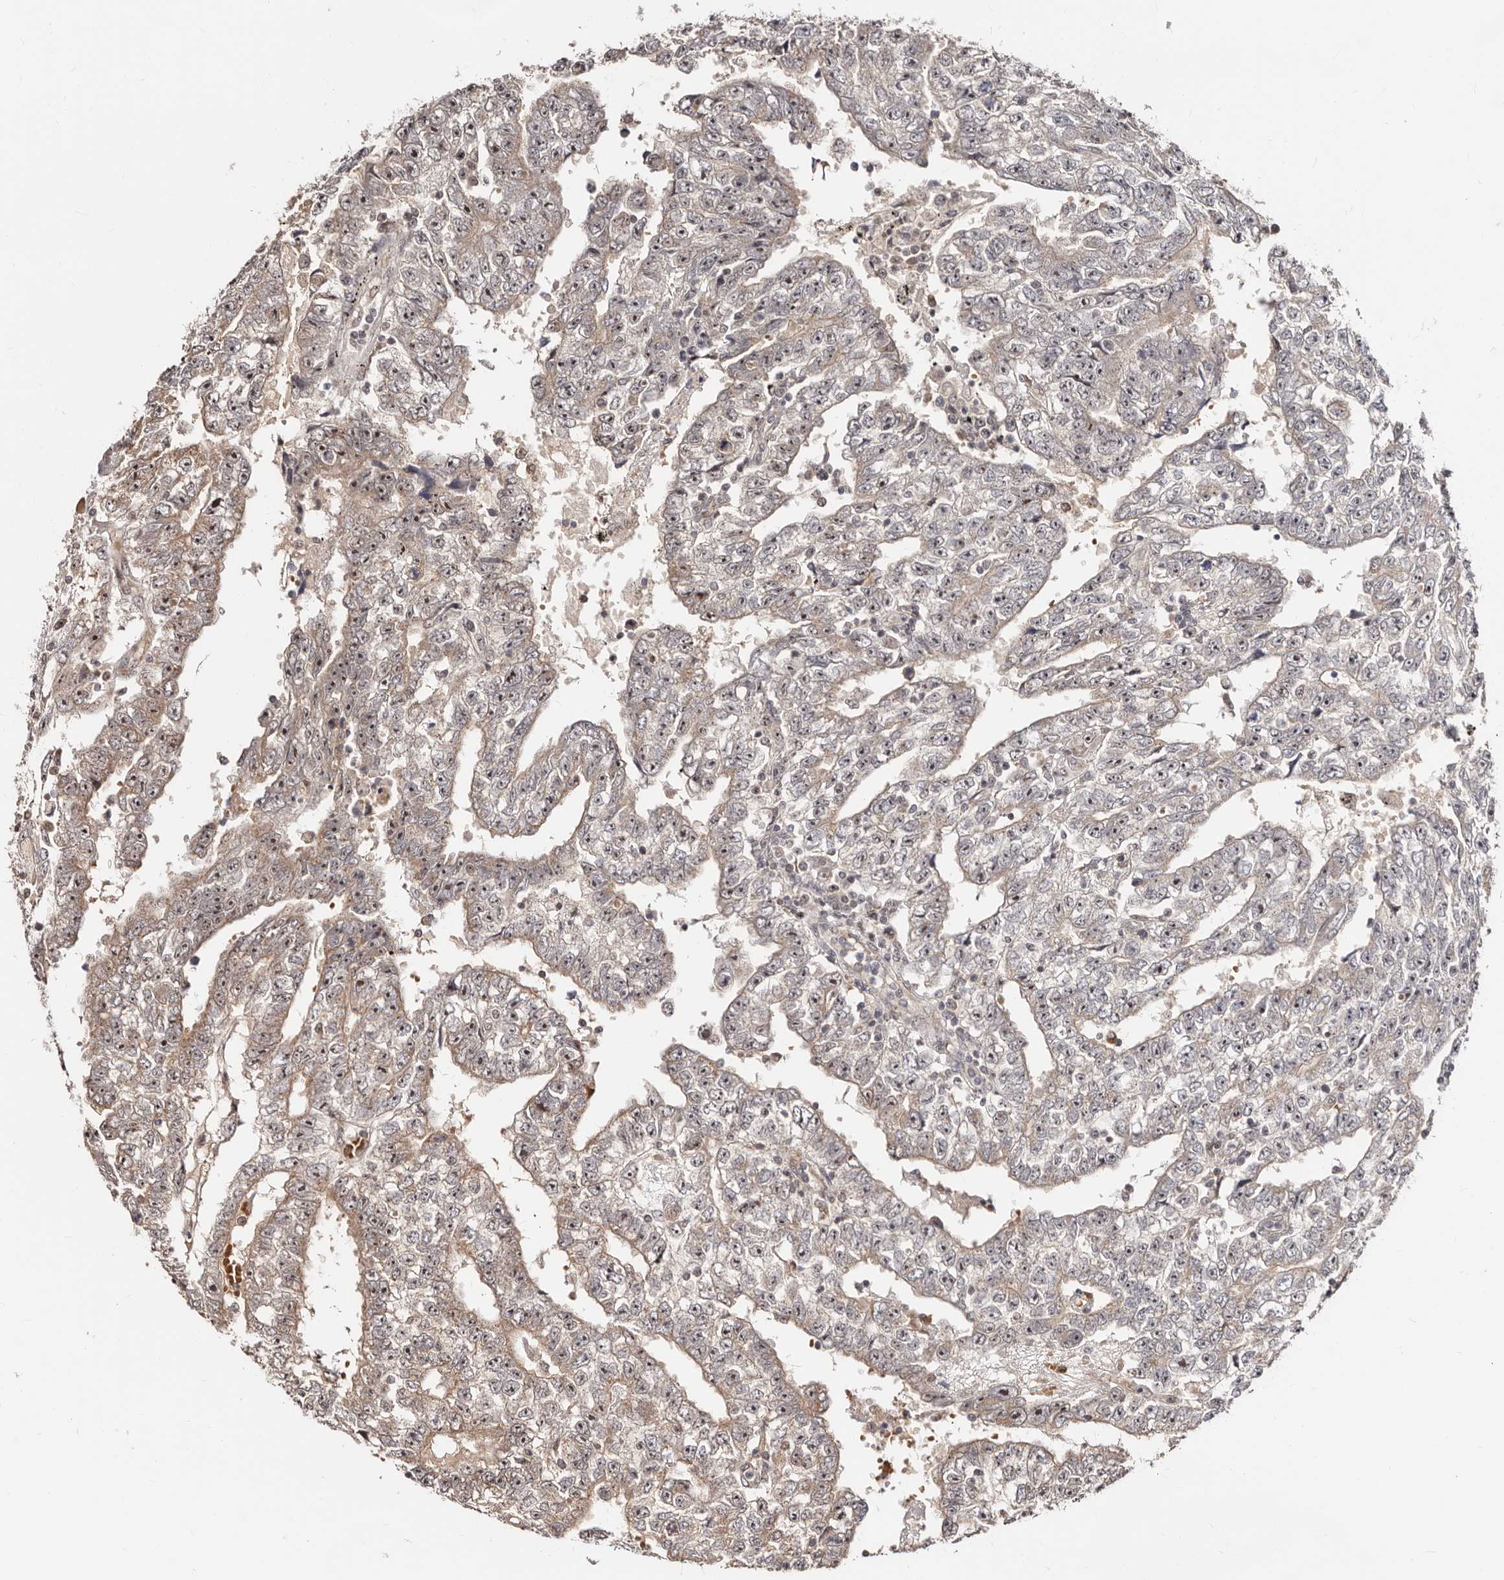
{"staining": {"intensity": "moderate", "quantity": ">75%", "location": "nuclear"}, "tissue": "testis cancer", "cell_type": "Tumor cells", "image_type": "cancer", "snomed": [{"axis": "morphology", "description": "Carcinoma, Embryonal, NOS"}, {"axis": "topography", "description": "Testis"}], "caption": "The micrograph shows immunohistochemical staining of testis cancer (embryonal carcinoma). There is moderate nuclear staining is identified in approximately >75% of tumor cells.", "gene": "APOL6", "patient": {"sex": "male", "age": 25}}